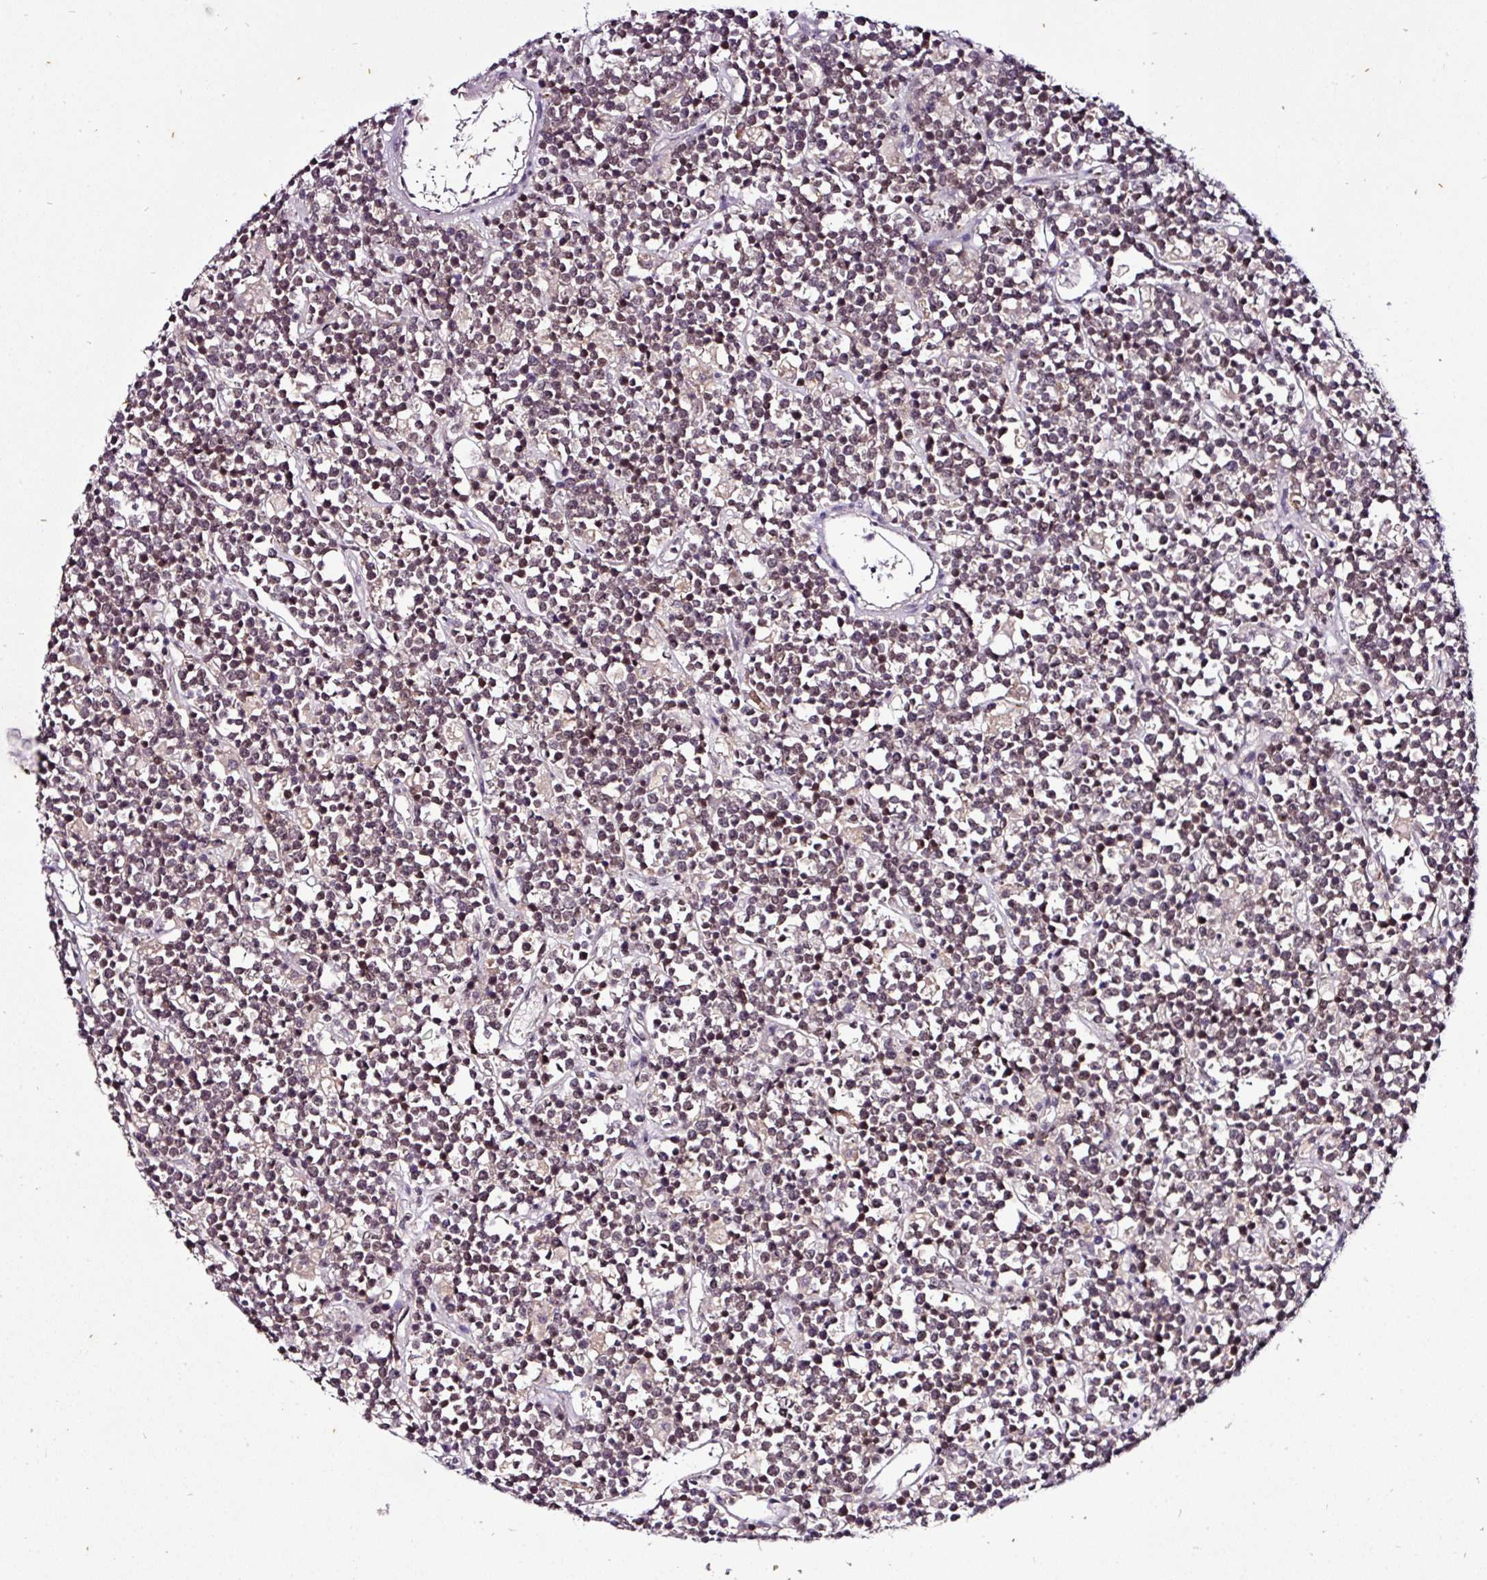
{"staining": {"intensity": "moderate", "quantity": "25%-75%", "location": "nuclear"}, "tissue": "lymphoma", "cell_type": "Tumor cells", "image_type": "cancer", "snomed": [{"axis": "morphology", "description": "Malignant lymphoma, non-Hodgkin's type, High grade"}, {"axis": "topography", "description": "Ovary"}], "caption": "Protein expression by immunohistochemistry exhibits moderate nuclear positivity in approximately 25%-75% of tumor cells in high-grade malignant lymphoma, non-Hodgkin's type.", "gene": "KLF16", "patient": {"sex": "female", "age": 56}}